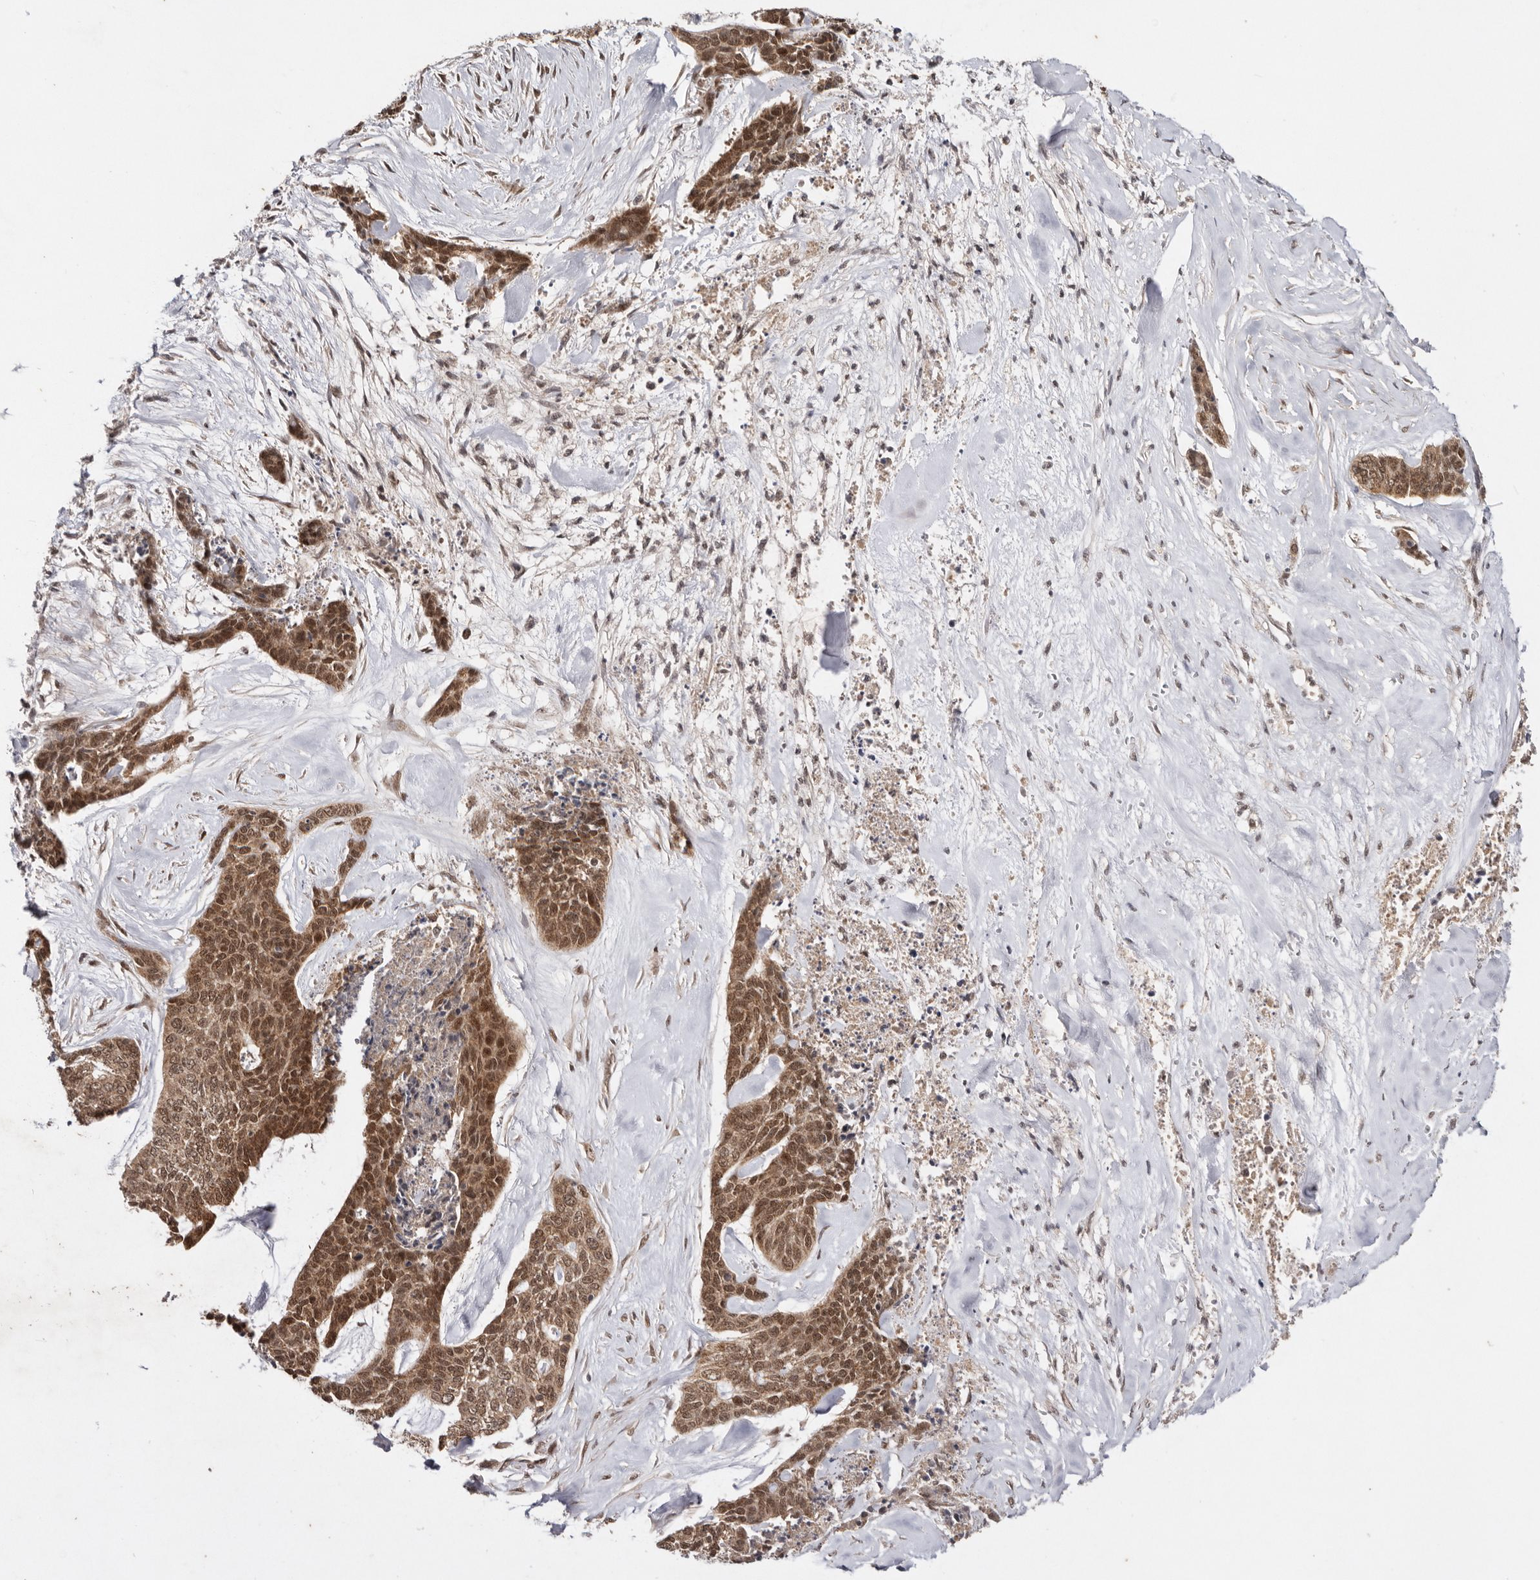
{"staining": {"intensity": "moderate", "quantity": ">75%", "location": "cytoplasmic/membranous,nuclear"}, "tissue": "skin cancer", "cell_type": "Tumor cells", "image_type": "cancer", "snomed": [{"axis": "morphology", "description": "Basal cell carcinoma"}, {"axis": "topography", "description": "Skin"}], "caption": "Protein analysis of skin basal cell carcinoma tissue reveals moderate cytoplasmic/membranous and nuclear staining in approximately >75% of tumor cells. The protein of interest is stained brown, and the nuclei are stained in blue (DAB IHC with brightfield microscopy, high magnification).", "gene": "TARS2", "patient": {"sex": "female", "age": 64}}